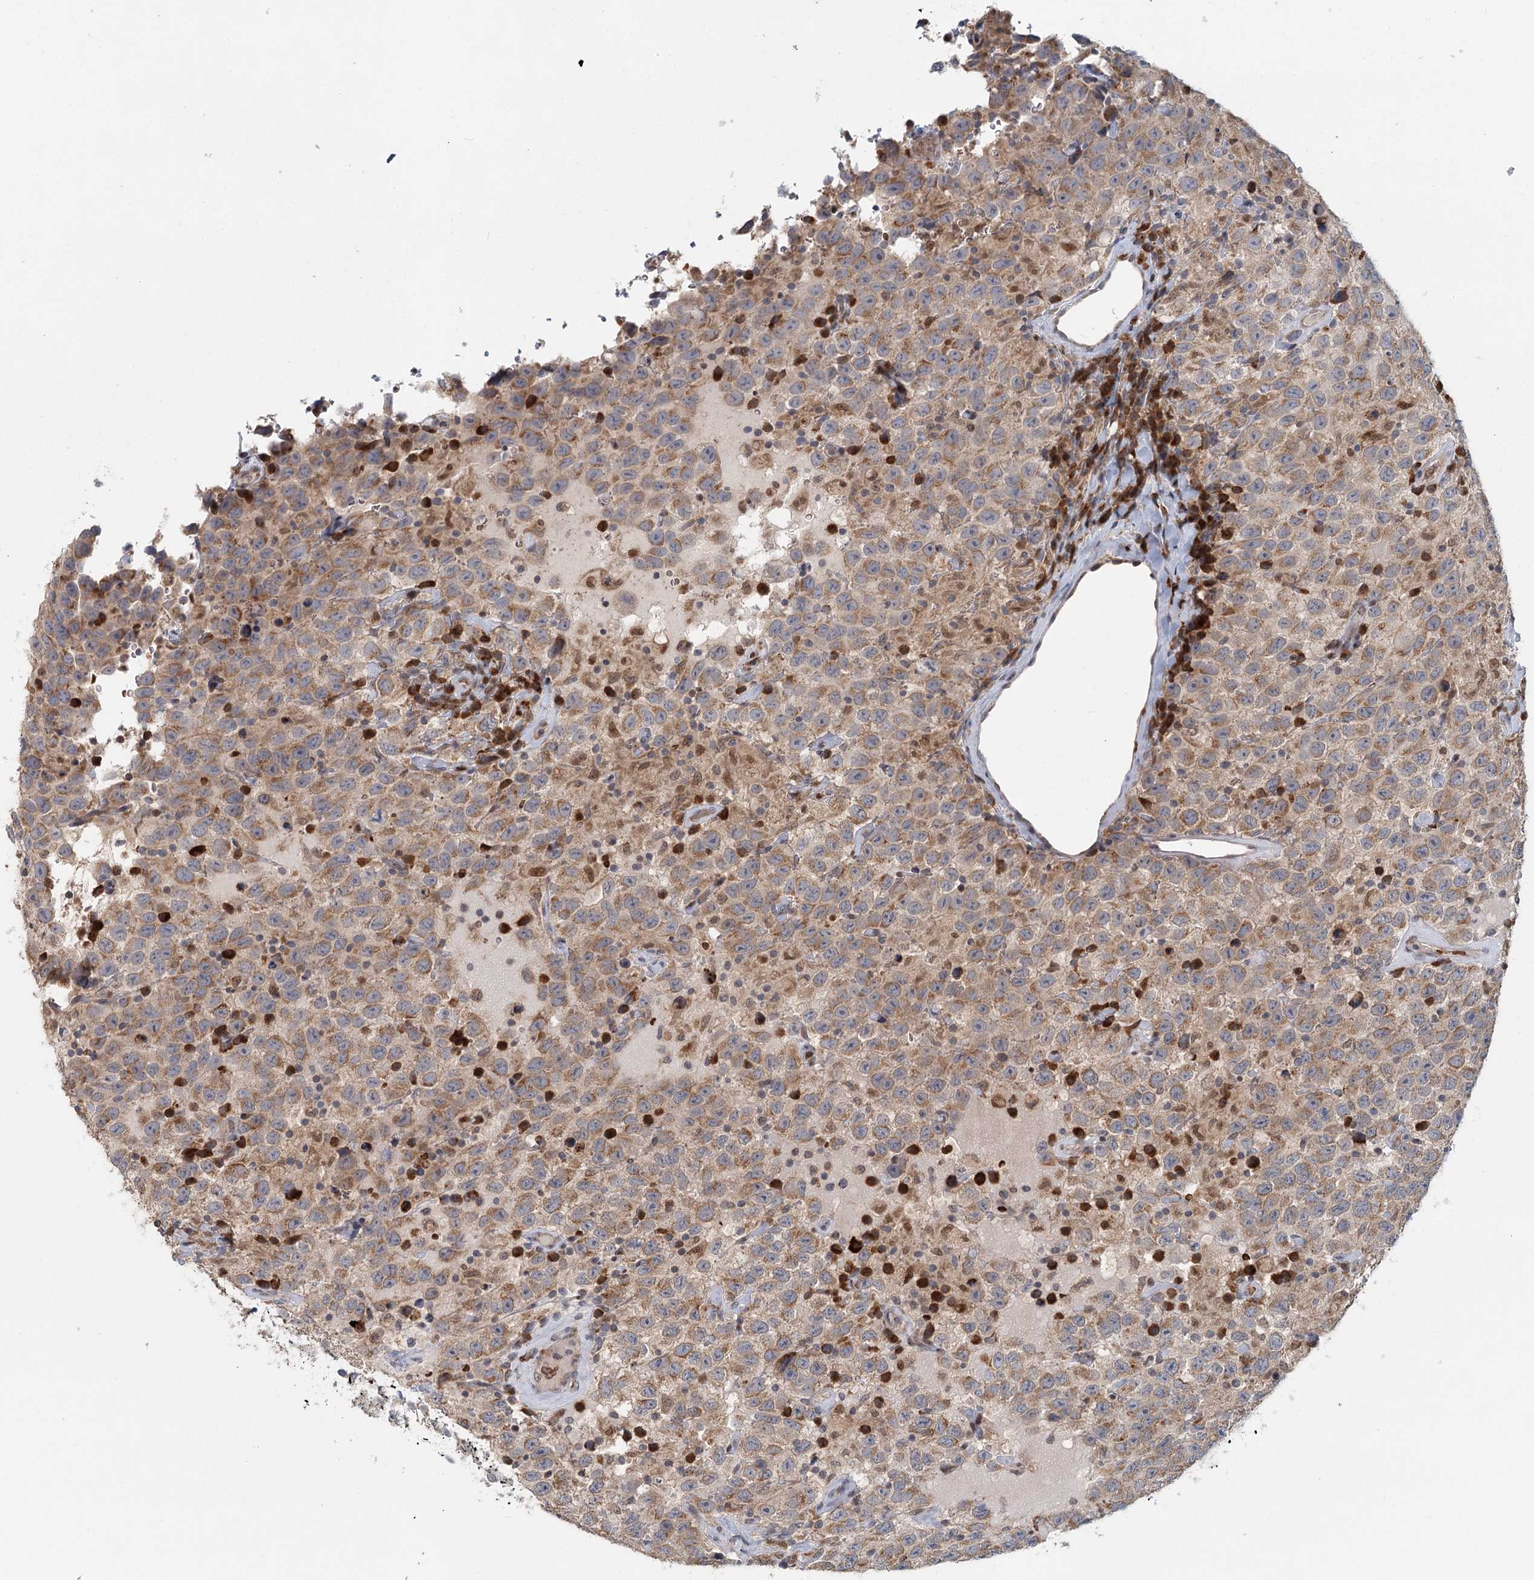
{"staining": {"intensity": "moderate", "quantity": ">75%", "location": "cytoplasmic/membranous"}, "tissue": "testis cancer", "cell_type": "Tumor cells", "image_type": "cancer", "snomed": [{"axis": "morphology", "description": "Seminoma, NOS"}, {"axis": "topography", "description": "Testis"}], "caption": "A medium amount of moderate cytoplasmic/membranous staining is present in approximately >75% of tumor cells in testis cancer (seminoma) tissue. (Brightfield microscopy of DAB IHC at high magnification).", "gene": "ADK", "patient": {"sex": "male", "age": 41}}